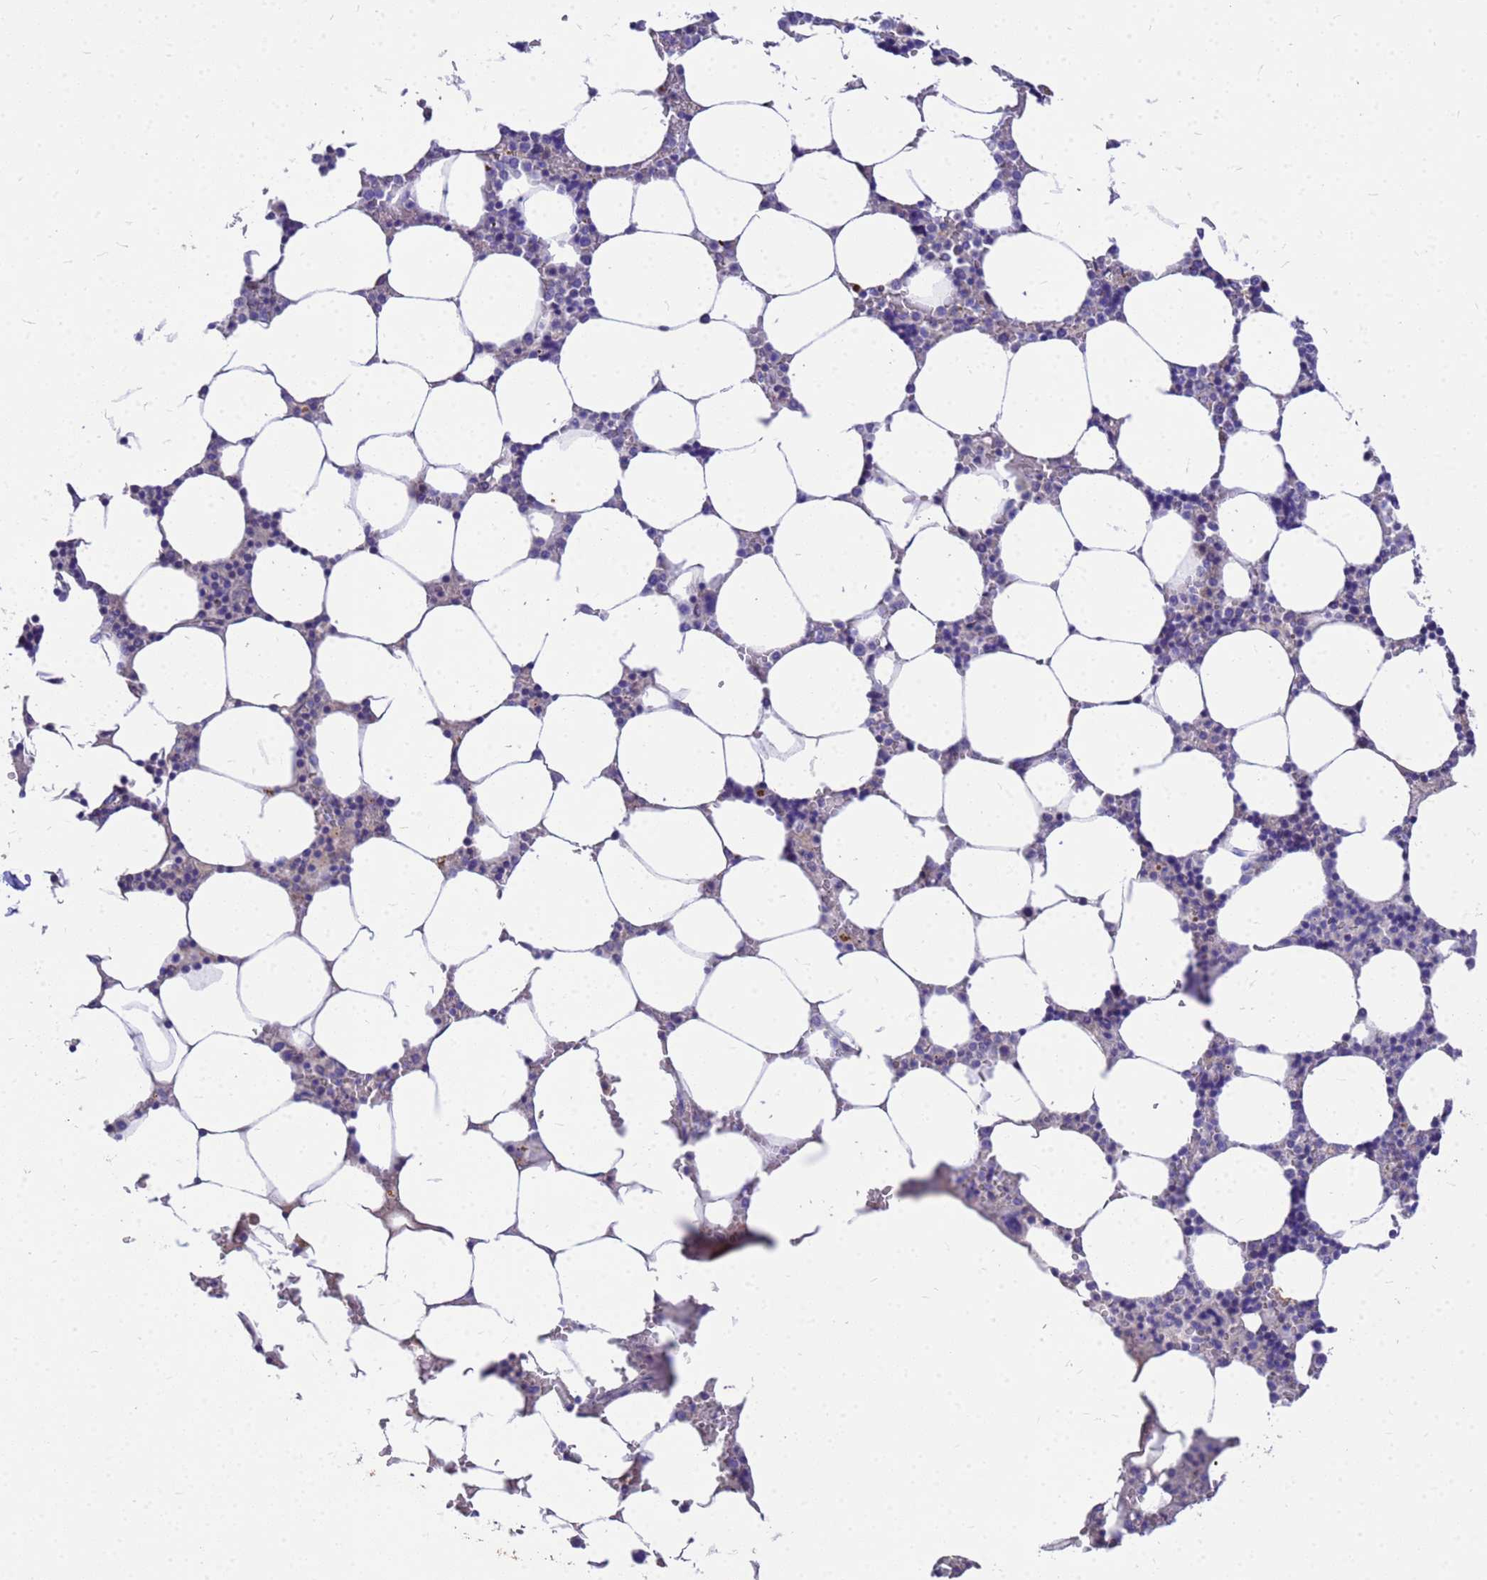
{"staining": {"intensity": "negative", "quantity": "none", "location": "none"}, "tissue": "bone marrow", "cell_type": "Hematopoietic cells", "image_type": "normal", "snomed": [{"axis": "morphology", "description": "Normal tissue, NOS"}, {"axis": "topography", "description": "Bone marrow"}], "caption": "IHC histopathology image of normal bone marrow: bone marrow stained with DAB demonstrates no significant protein staining in hematopoietic cells.", "gene": "POP7", "patient": {"sex": "male", "age": 64}}